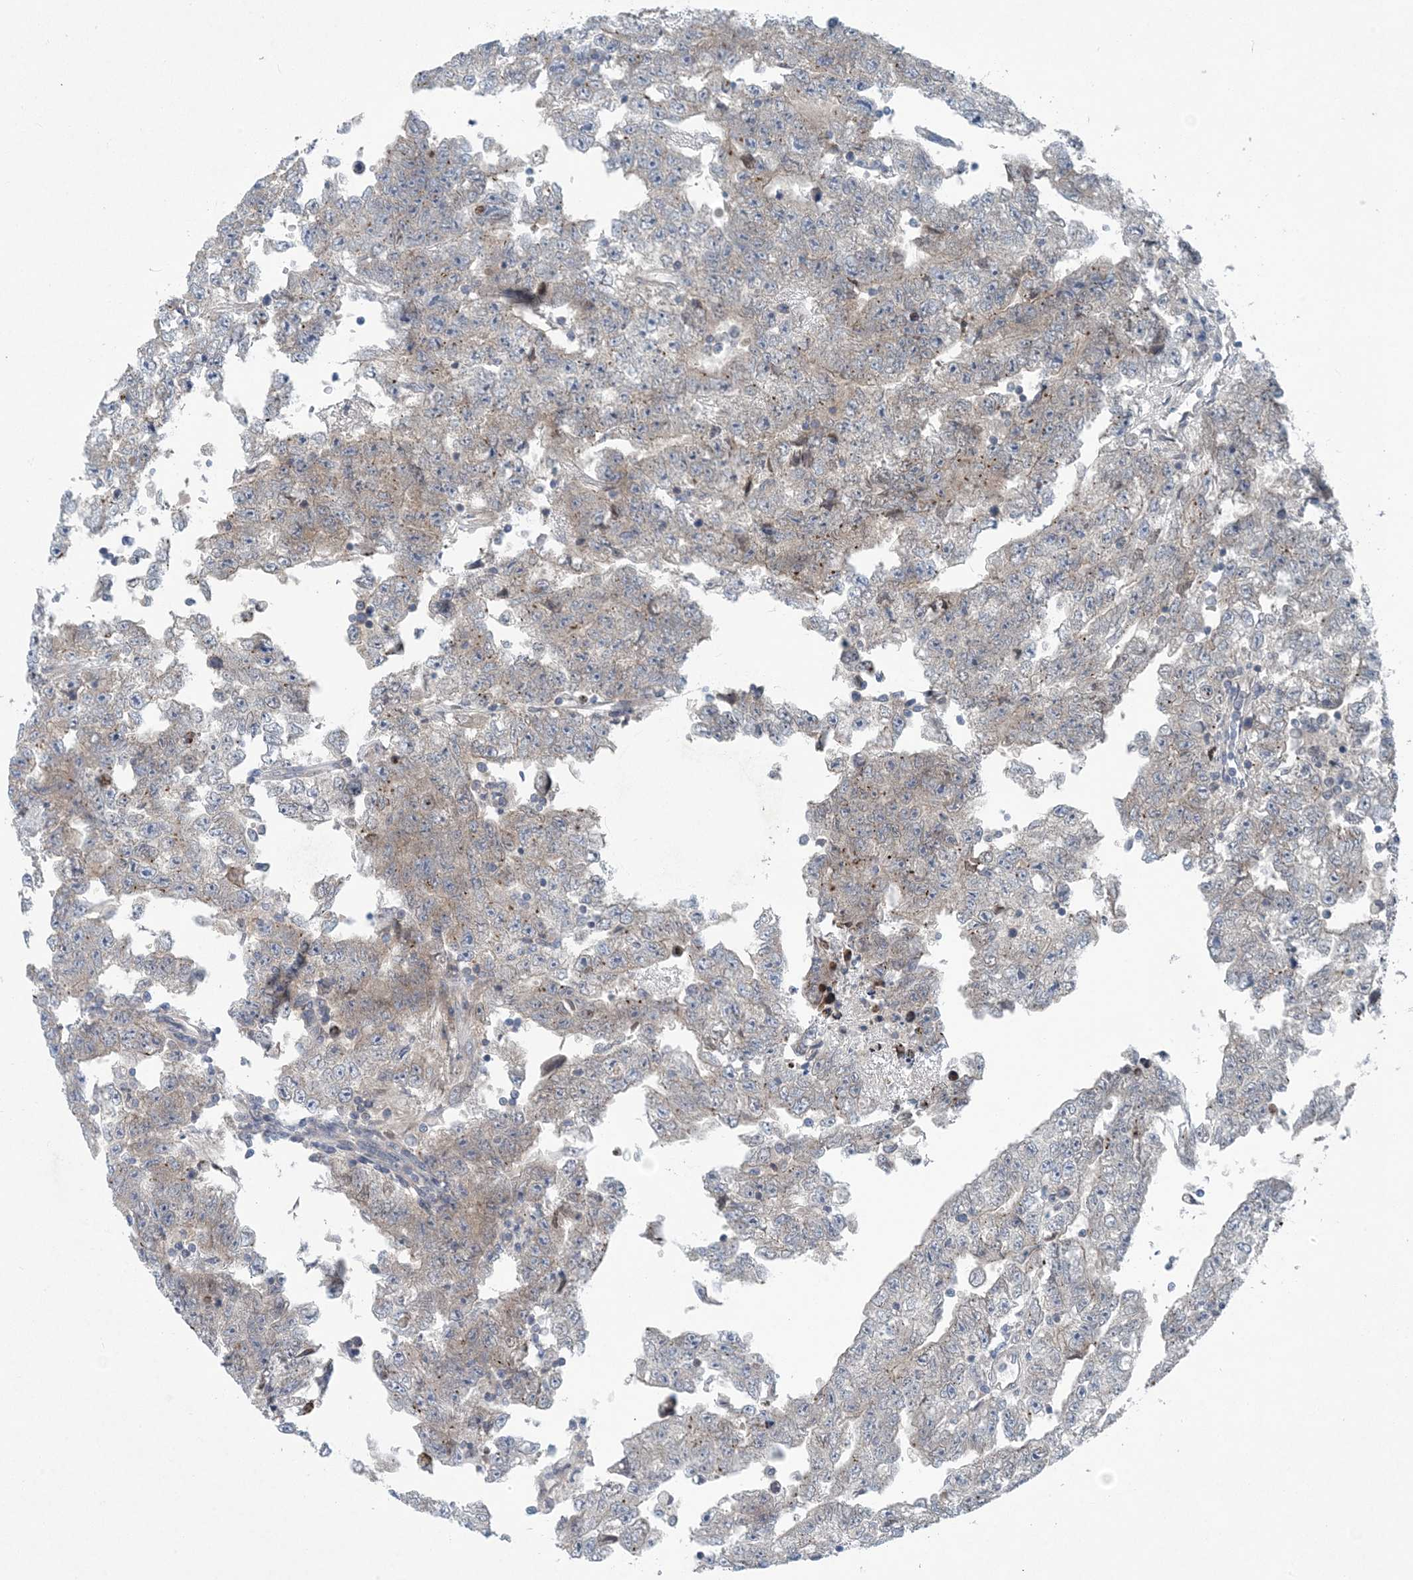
{"staining": {"intensity": "negative", "quantity": "none", "location": "none"}, "tissue": "testis cancer", "cell_type": "Tumor cells", "image_type": "cancer", "snomed": [{"axis": "morphology", "description": "Carcinoma, Embryonal, NOS"}, {"axis": "topography", "description": "Testis"}], "caption": "Tumor cells show no significant staining in testis cancer (embryonal carcinoma).", "gene": "HIKESHI", "patient": {"sex": "male", "age": 25}}